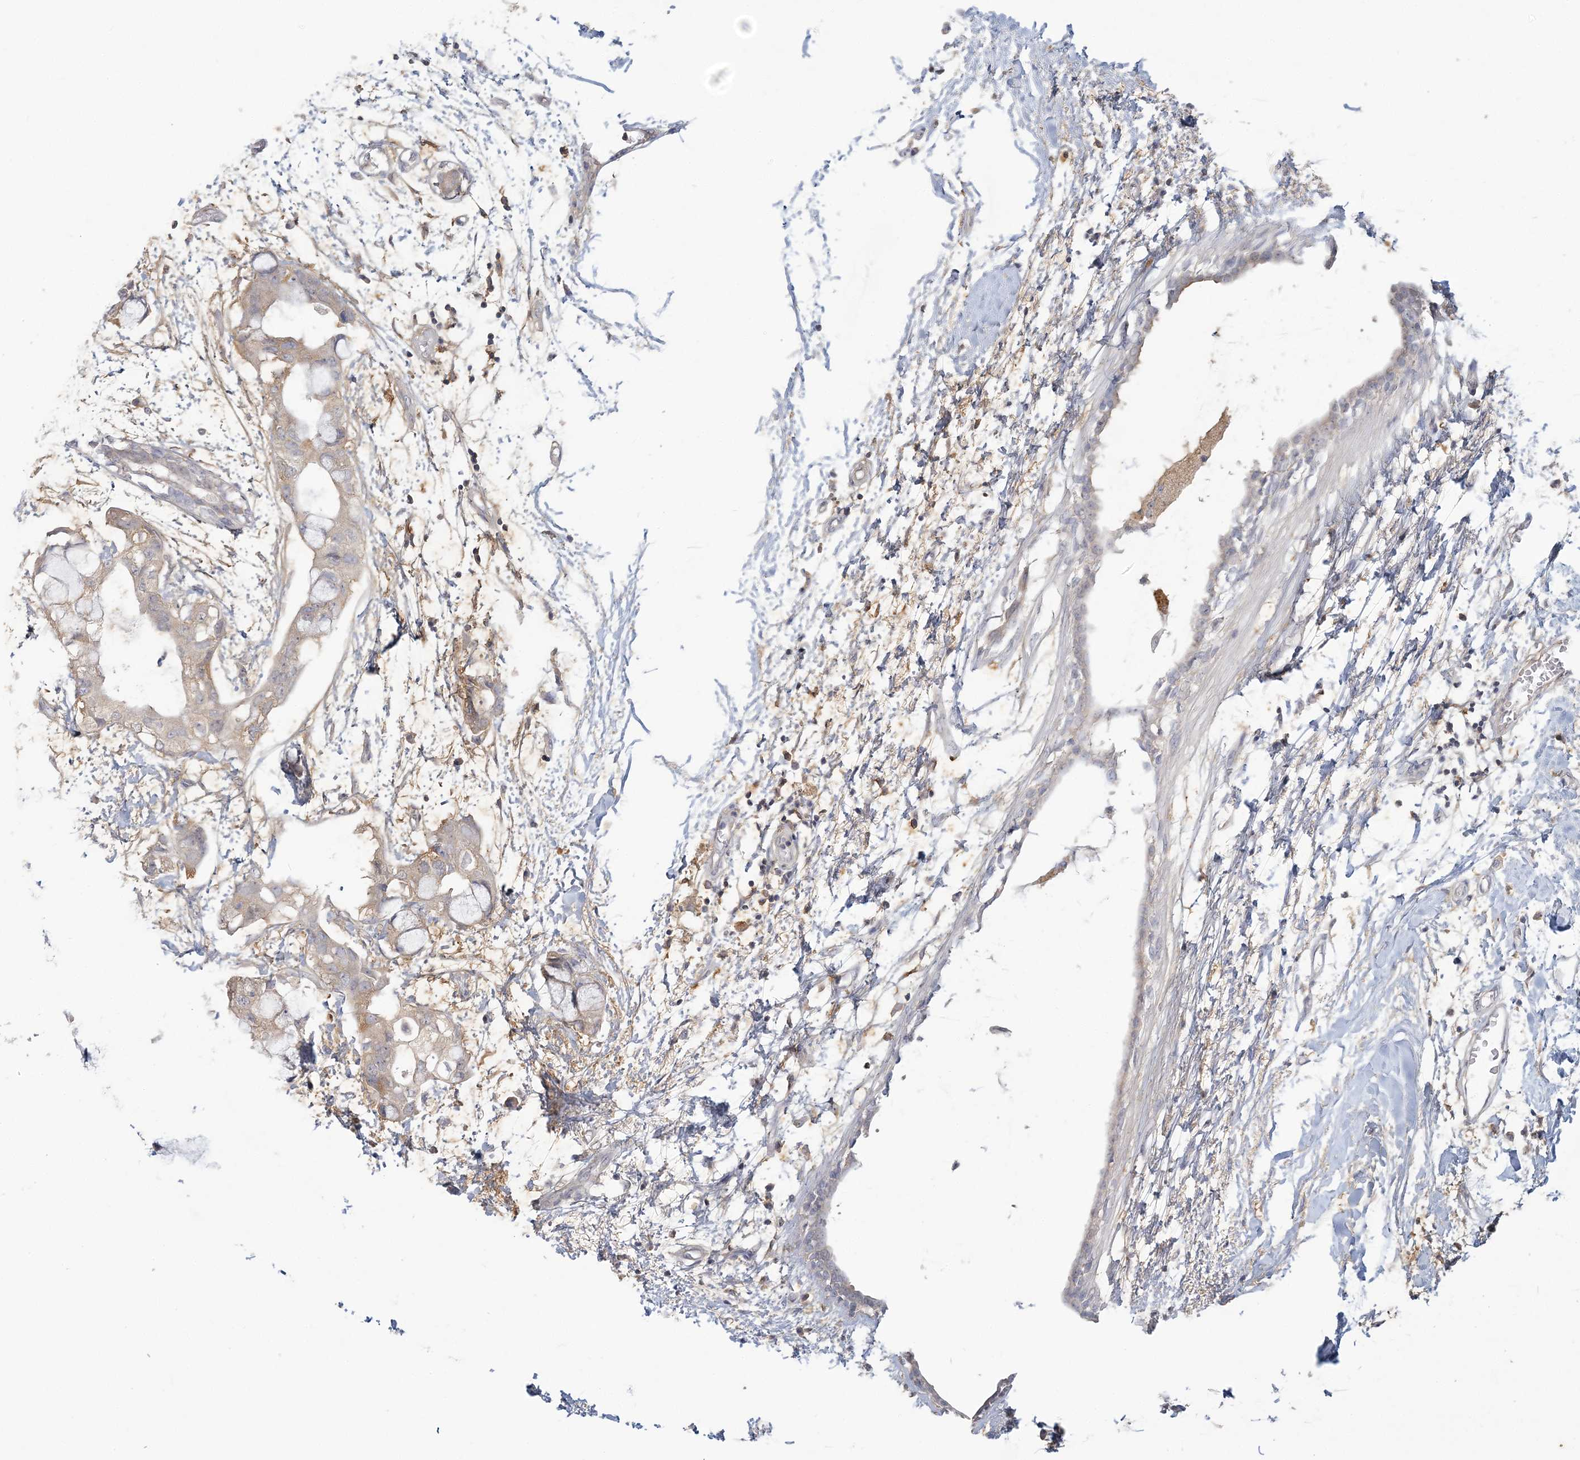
{"staining": {"intensity": "weak", "quantity": "<25%", "location": "cytoplasmic/membranous"}, "tissue": "breast cancer", "cell_type": "Tumor cells", "image_type": "cancer", "snomed": [{"axis": "morphology", "description": "Duct carcinoma"}, {"axis": "topography", "description": "Breast"}], "caption": "Immunohistochemical staining of human breast cancer (intraductal carcinoma) exhibits no significant positivity in tumor cells.", "gene": "ANKS1A", "patient": {"sex": "female", "age": 40}}